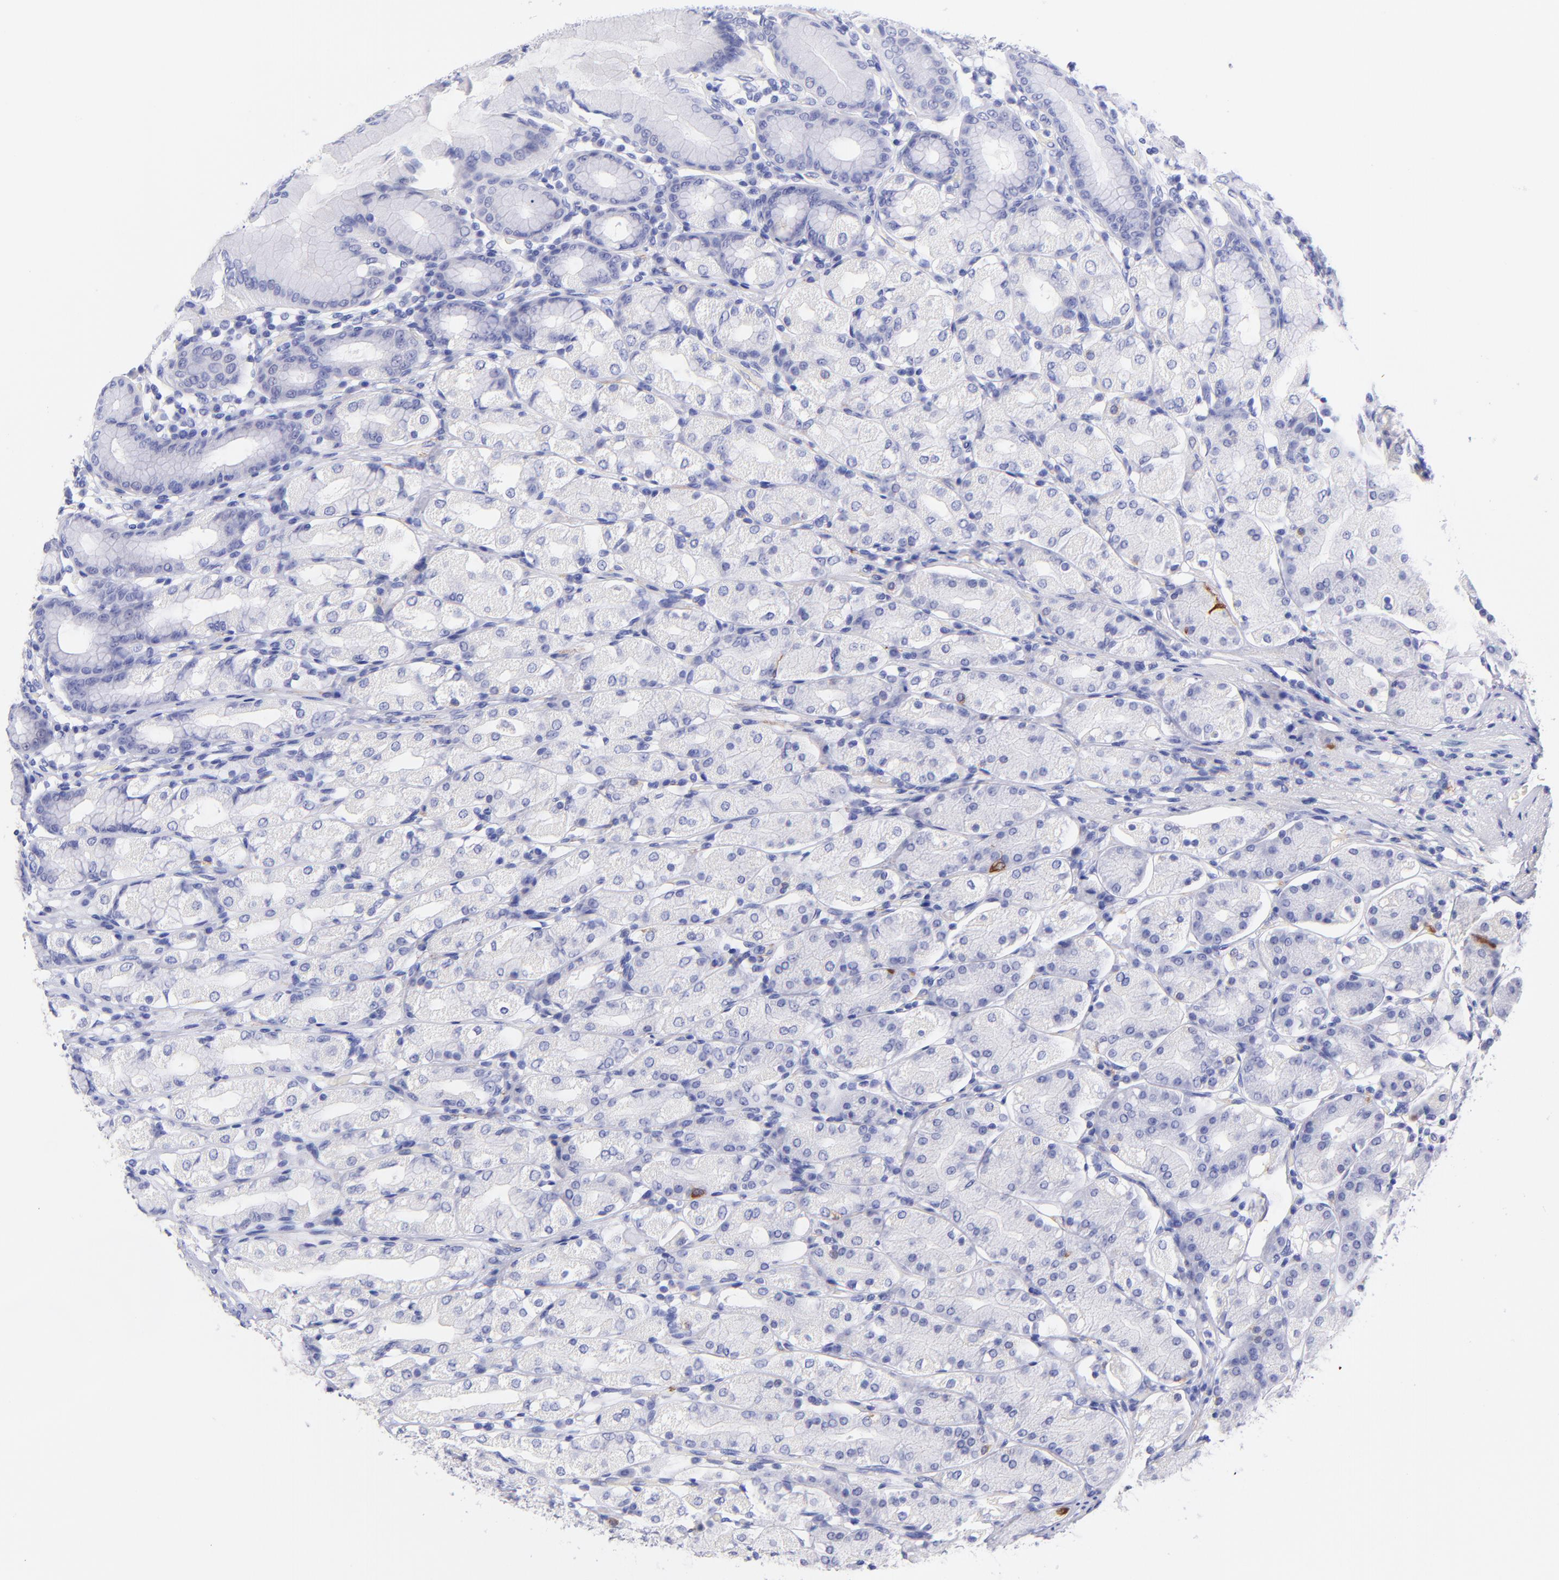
{"staining": {"intensity": "moderate", "quantity": "<25%", "location": "cytoplasmic/membranous"}, "tissue": "stomach", "cell_type": "Glandular cells", "image_type": "normal", "snomed": [{"axis": "morphology", "description": "Normal tissue, NOS"}, {"axis": "topography", "description": "Stomach, upper"}], "caption": "This is a histology image of immunohistochemistry staining of benign stomach, which shows moderate staining in the cytoplasmic/membranous of glandular cells.", "gene": "RAB3B", "patient": {"sex": "male", "age": 68}}